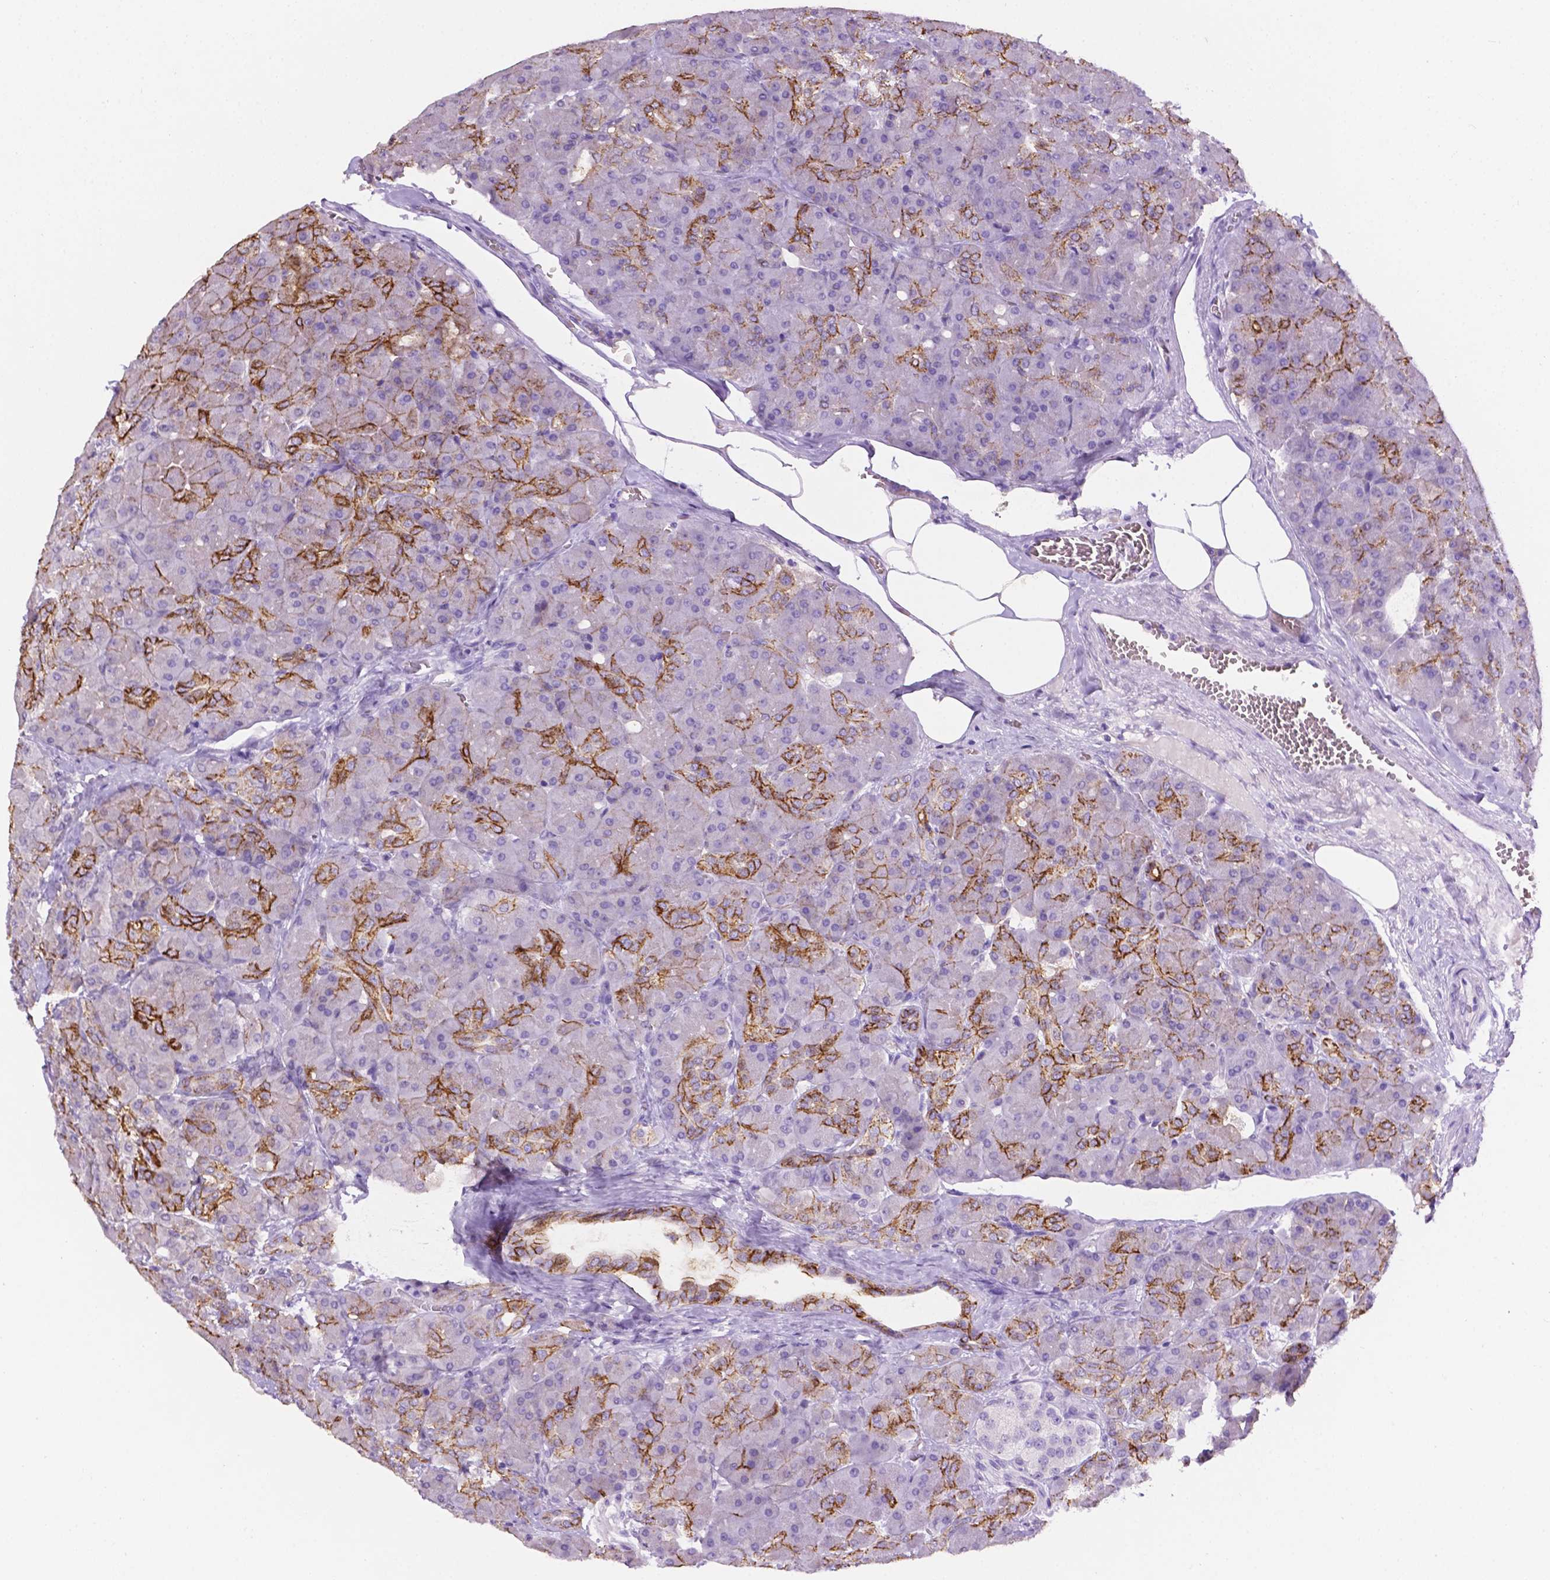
{"staining": {"intensity": "strong", "quantity": "<25%", "location": "cytoplasmic/membranous"}, "tissue": "pancreas", "cell_type": "Exocrine glandular cells", "image_type": "normal", "snomed": [{"axis": "morphology", "description": "Normal tissue, NOS"}, {"axis": "topography", "description": "Pancreas"}], "caption": "Exocrine glandular cells show strong cytoplasmic/membranous staining in approximately <25% of cells in benign pancreas. (DAB (3,3'-diaminobenzidine) IHC with brightfield microscopy, high magnification).", "gene": "TACSTD2", "patient": {"sex": "male", "age": 55}}